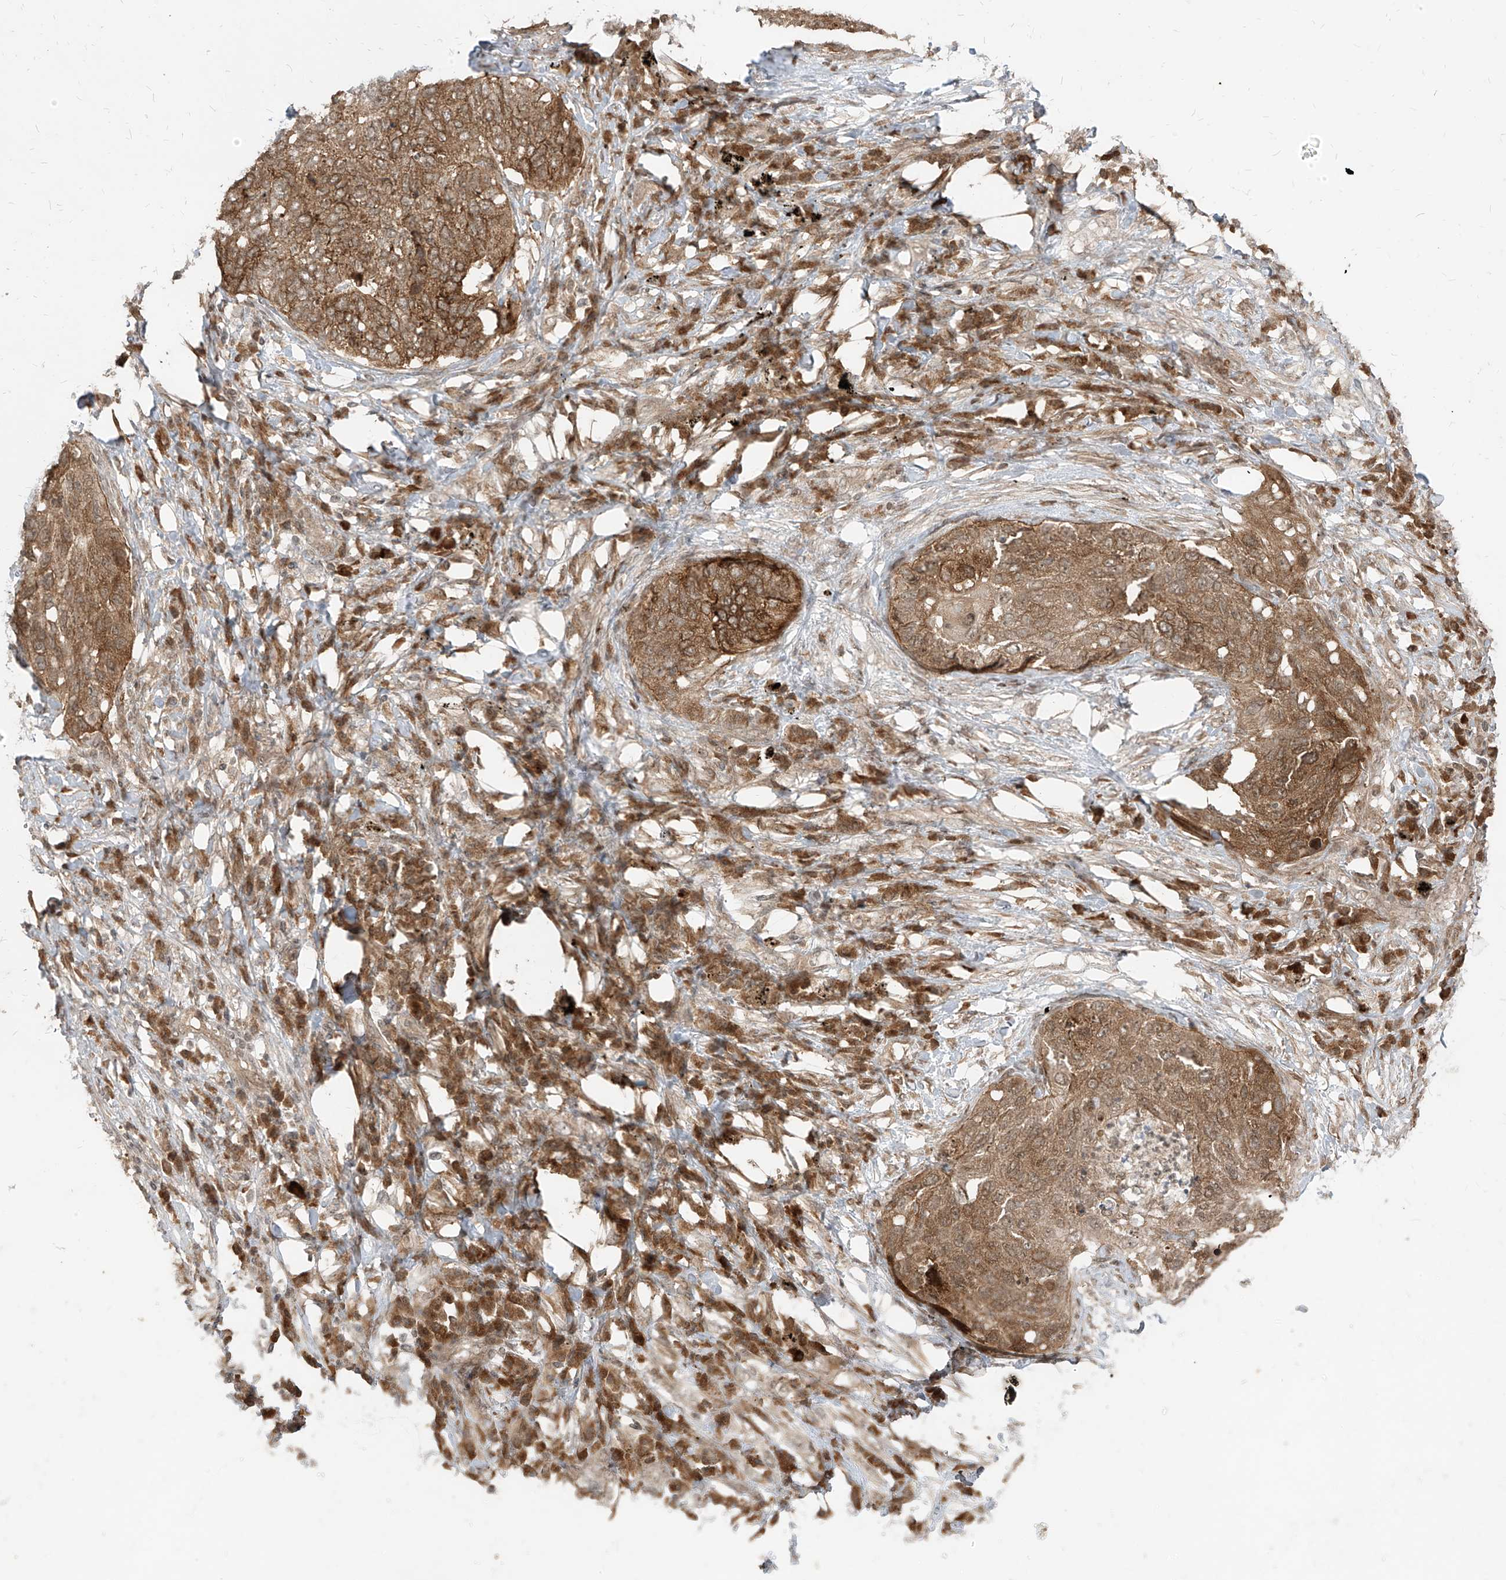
{"staining": {"intensity": "moderate", "quantity": ">75%", "location": "cytoplasmic/membranous,nuclear"}, "tissue": "lung cancer", "cell_type": "Tumor cells", "image_type": "cancer", "snomed": [{"axis": "morphology", "description": "Squamous cell carcinoma, NOS"}, {"axis": "topography", "description": "Lung"}], "caption": "Immunohistochemical staining of lung cancer (squamous cell carcinoma) displays medium levels of moderate cytoplasmic/membranous and nuclear staining in approximately >75% of tumor cells.", "gene": "LCOR", "patient": {"sex": "female", "age": 63}}